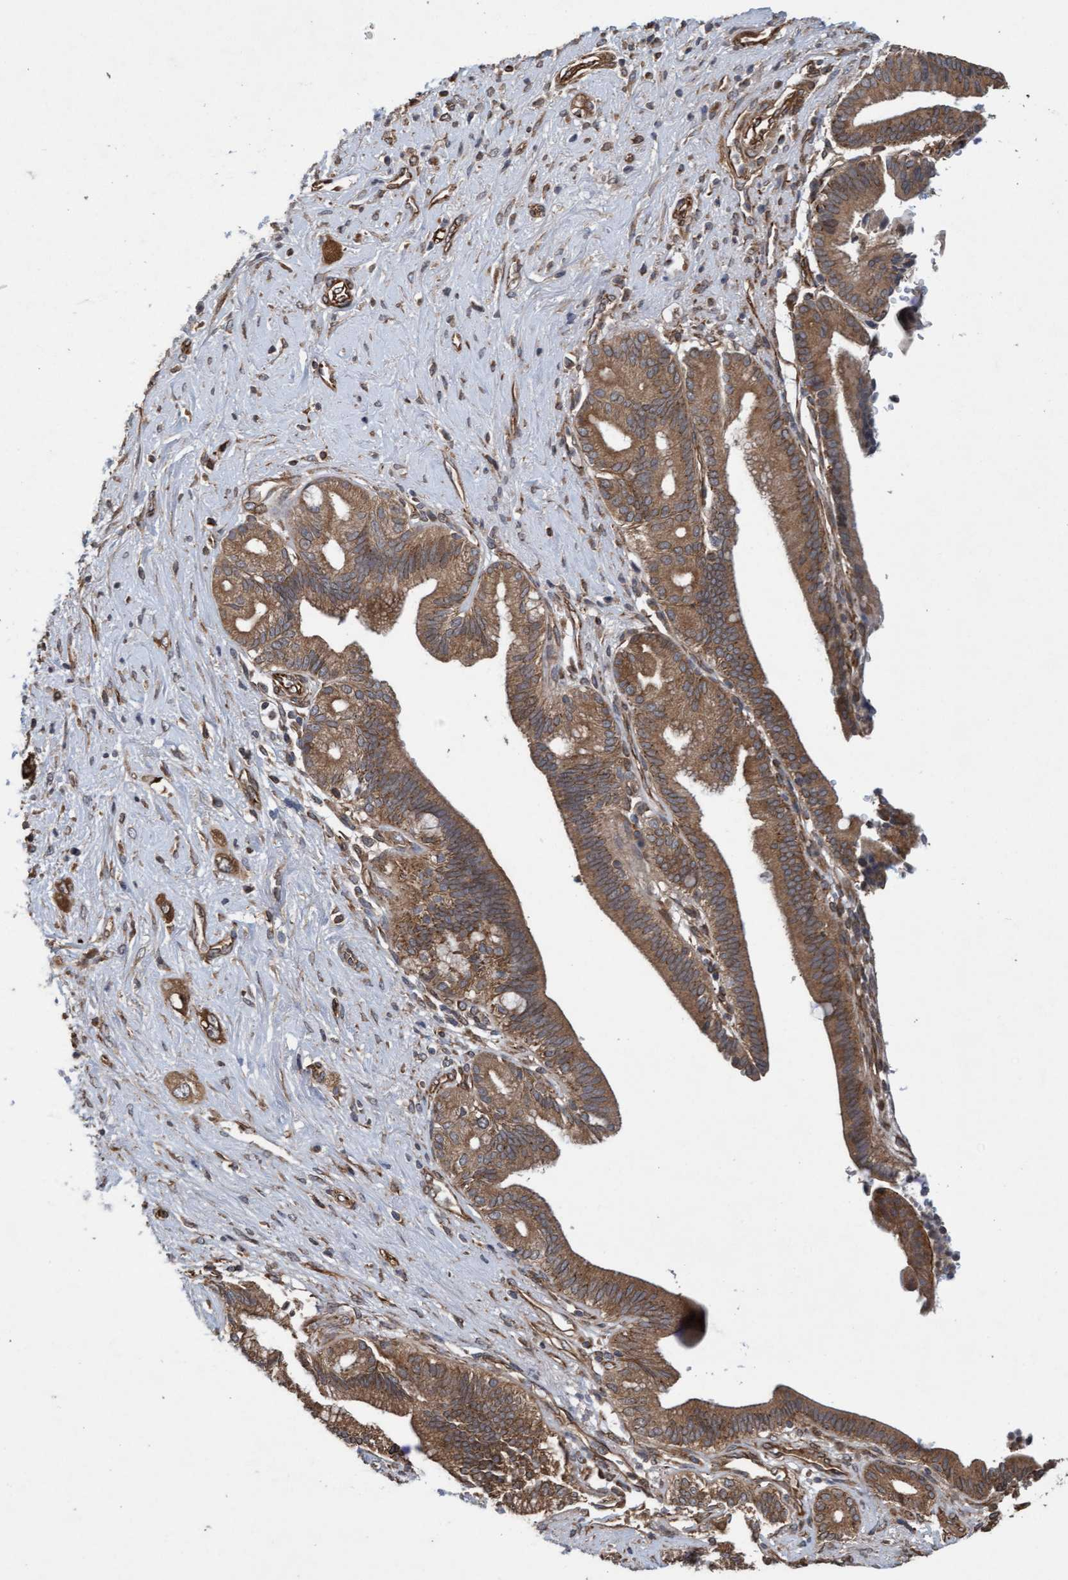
{"staining": {"intensity": "moderate", "quantity": ">75%", "location": "cytoplasmic/membranous,nuclear"}, "tissue": "pancreatic cancer", "cell_type": "Tumor cells", "image_type": "cancer", "snomed": [{"axis": "morphology", "description": "Adenocarcinoma, NOS"}, {"axis": "topography", "description": "Pancreas"}], "caption": "Immunohistochemical staining of human pancreatic cancer displays medium levels of moderate cytoplasmic/membranous and nuclear protein positivity in approximately >75% of tumor cells. The protein of interest is shown in brown color, while the nuclei are stained blue.", "gene": "CDC42EP4", "patient": {"sex": "male", "age": 59}}